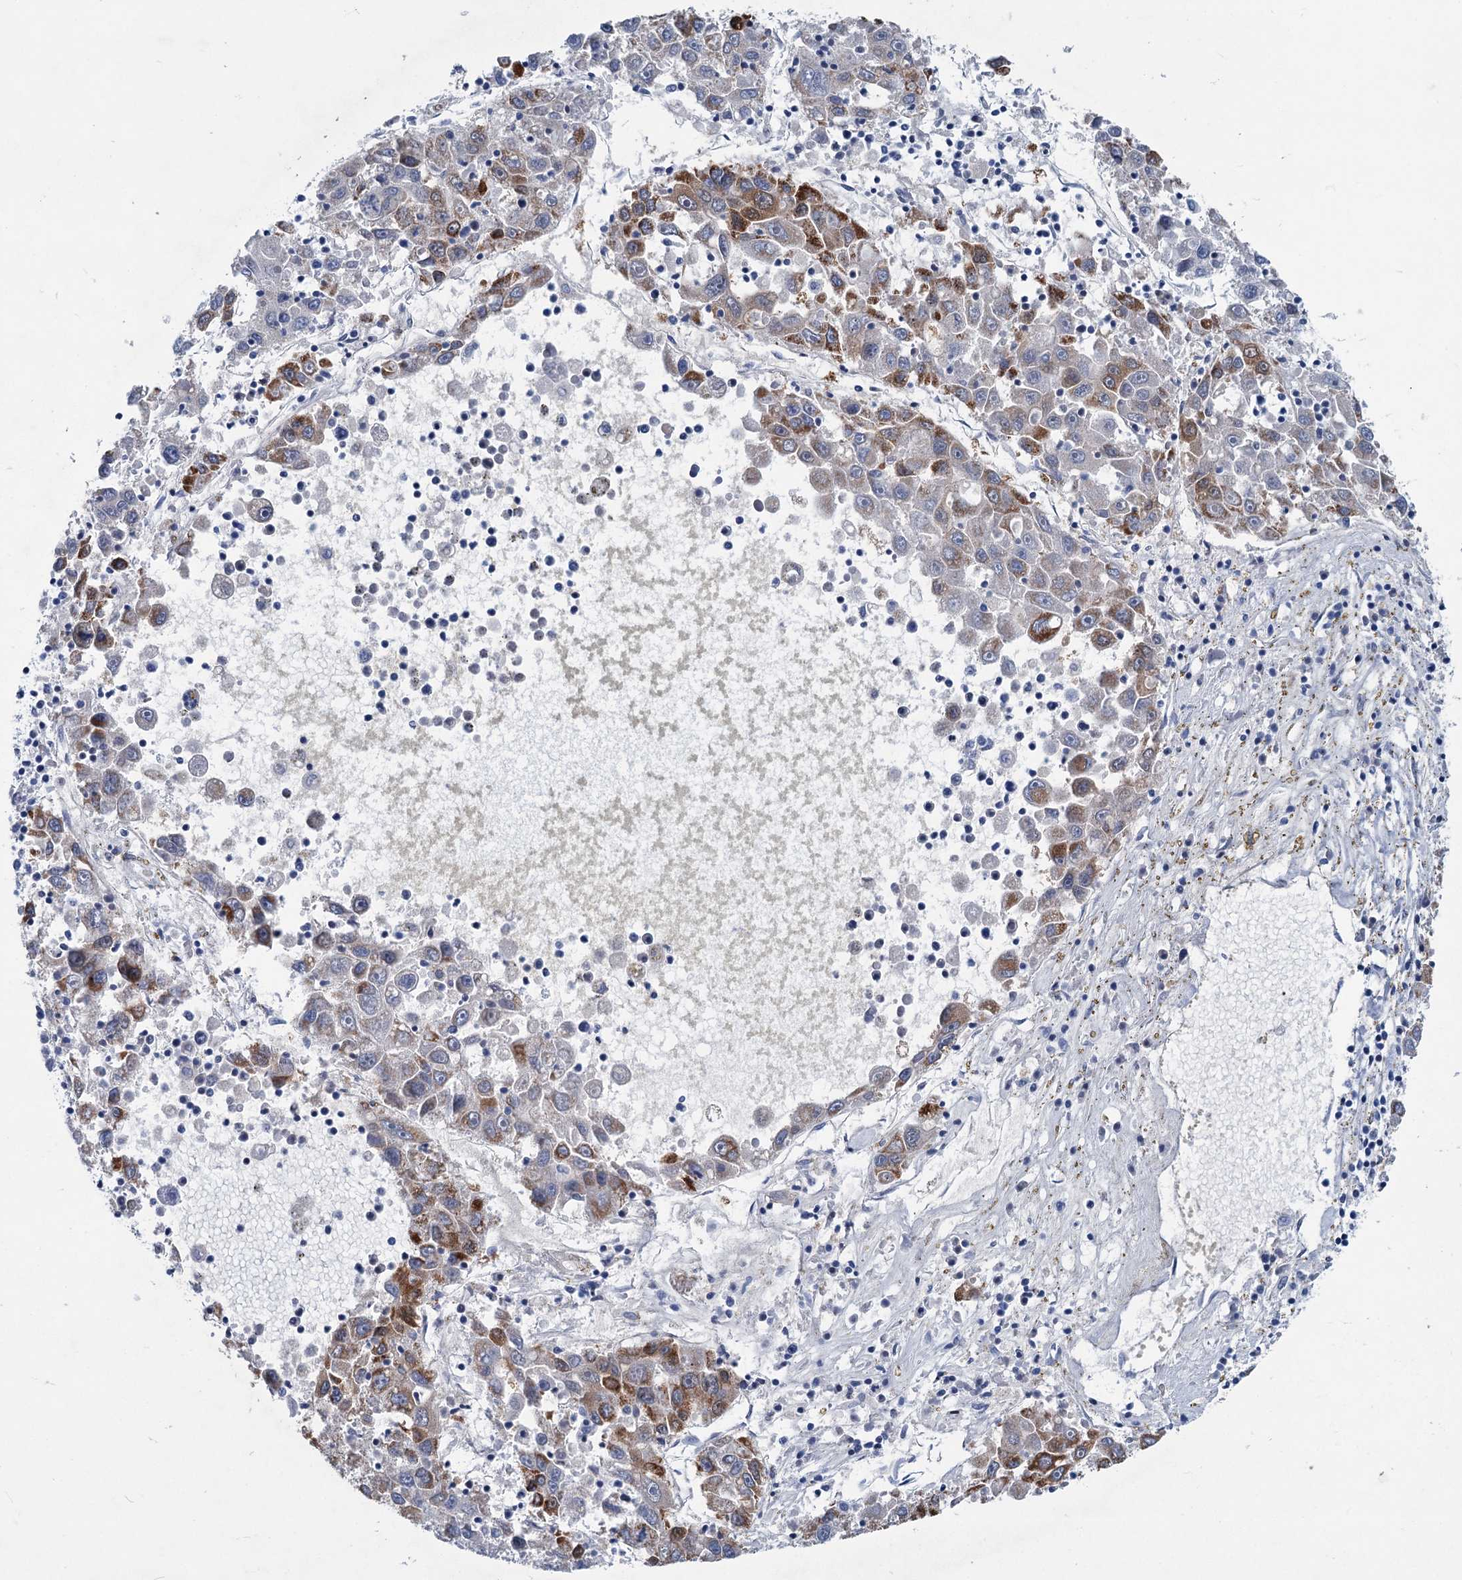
{"staining": {"intensity": "moderate", "quantity": "<25%", "location": "cytoplasmic/membranous"}, "tissue": "liver cancer", "cell_type": "Tumor cells", "image_type": "cancer", "snomed": [{"axis": "morphology", "description": "Carcinoma, Hepatocellular, NOS"}, {"axis": "topography", "description": "Liver"}], "caption": "Immunohistochemical staining of liver cancer displays low levels of moderate cytoplasmic/membranous staining in about <25% of tumor cells. (Stains: DAB in brown, nuclei in blue, Microscopy: brightfield microscopy at high magnification).", "gene": "CHDH", "patient": {"sex": "male", "age": 49}}